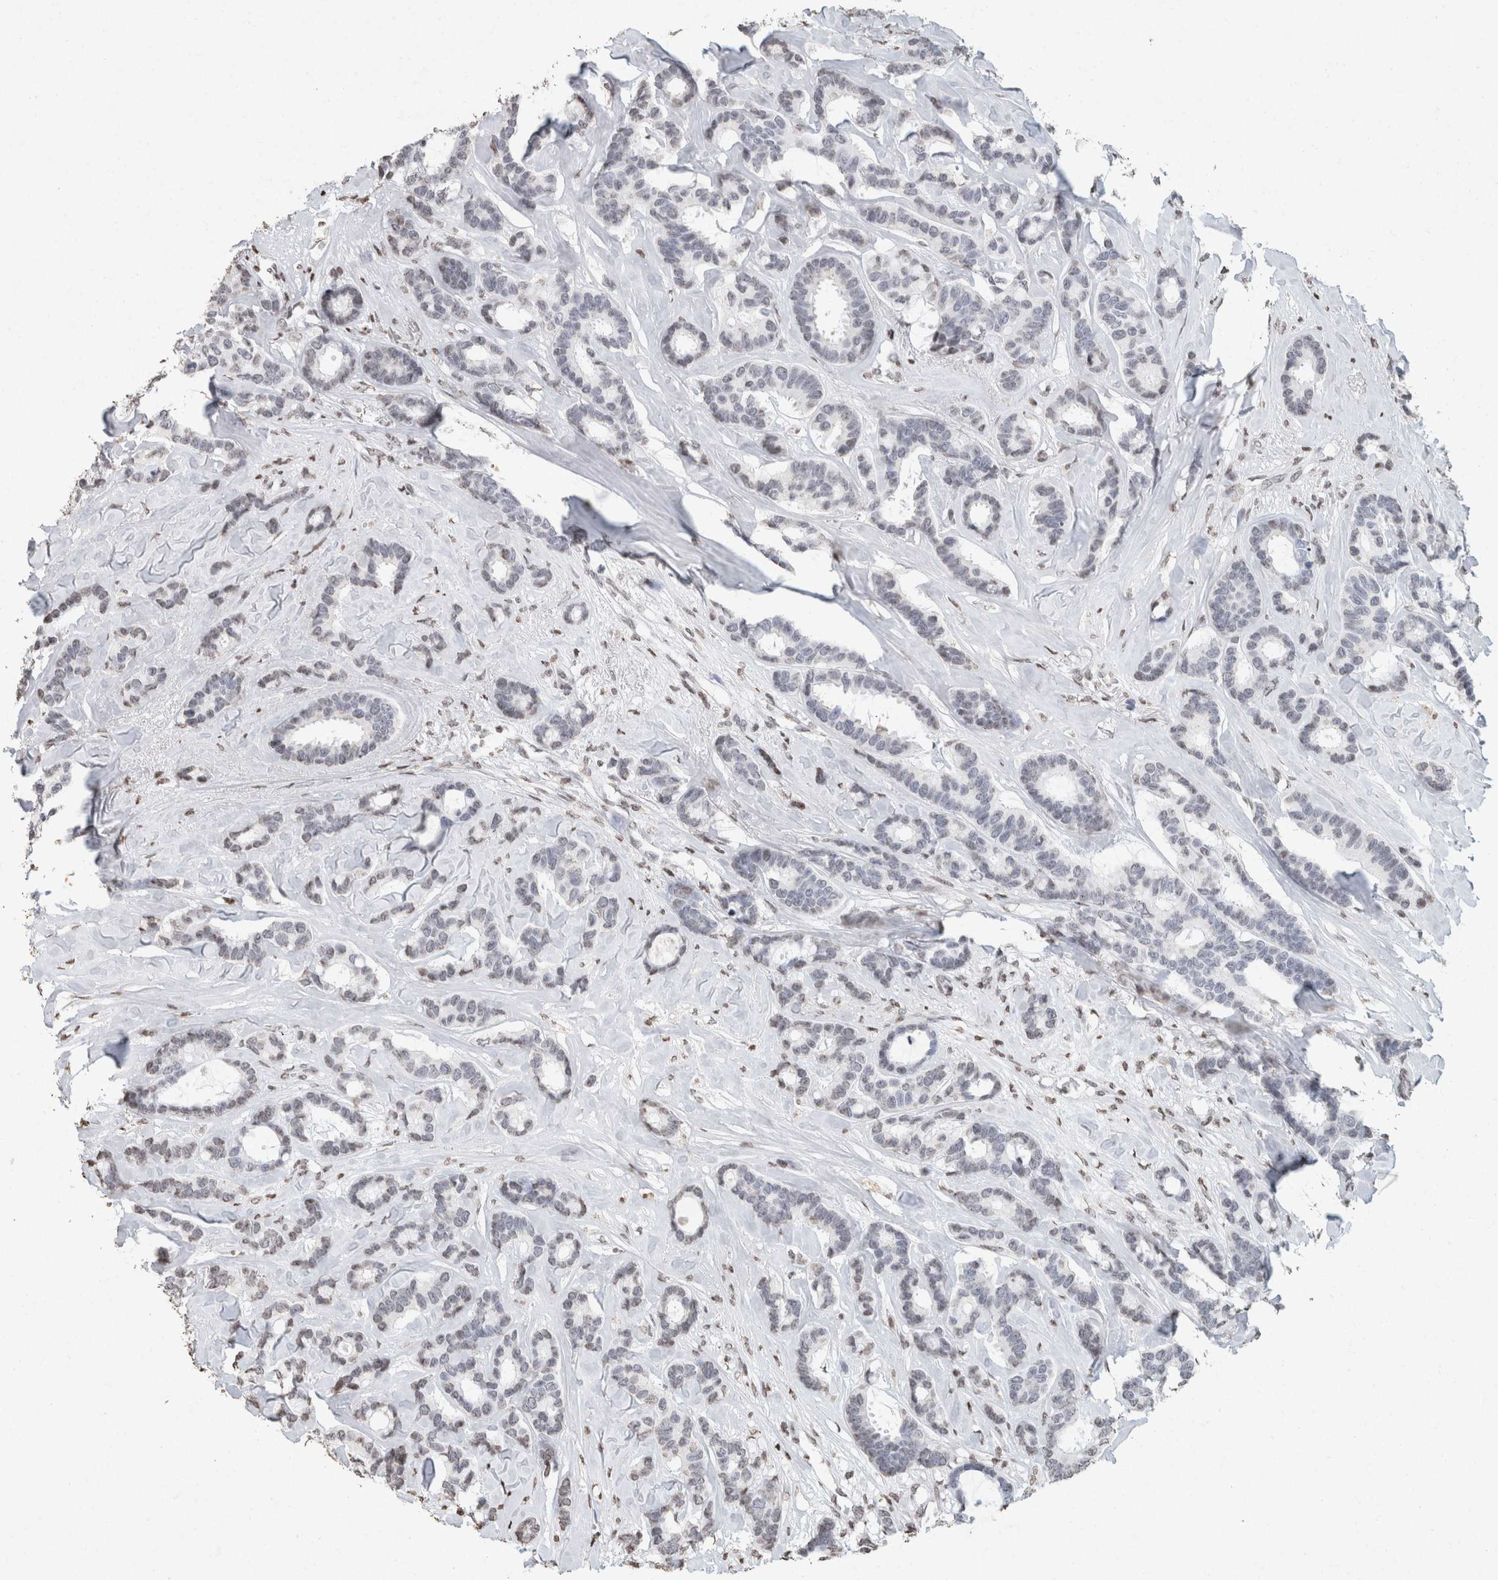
{"staining": {"intensity": "negative", "quantity": "none", "location": "none"}, "tissue": "breast cancer", "cell_type": "Tumor cells", "image_type": "cancer", "snomed": [{"axis": "morphology", "description": "Duct carcinoma"}, {"axis": "topography", "description": "Breast"}], "caption": "A micrograph of human breast intraductal carcinoma is negative for staining in tumor cells.", "gene": "CNTN1", "patient": {"sex": "female", "age": 87}}